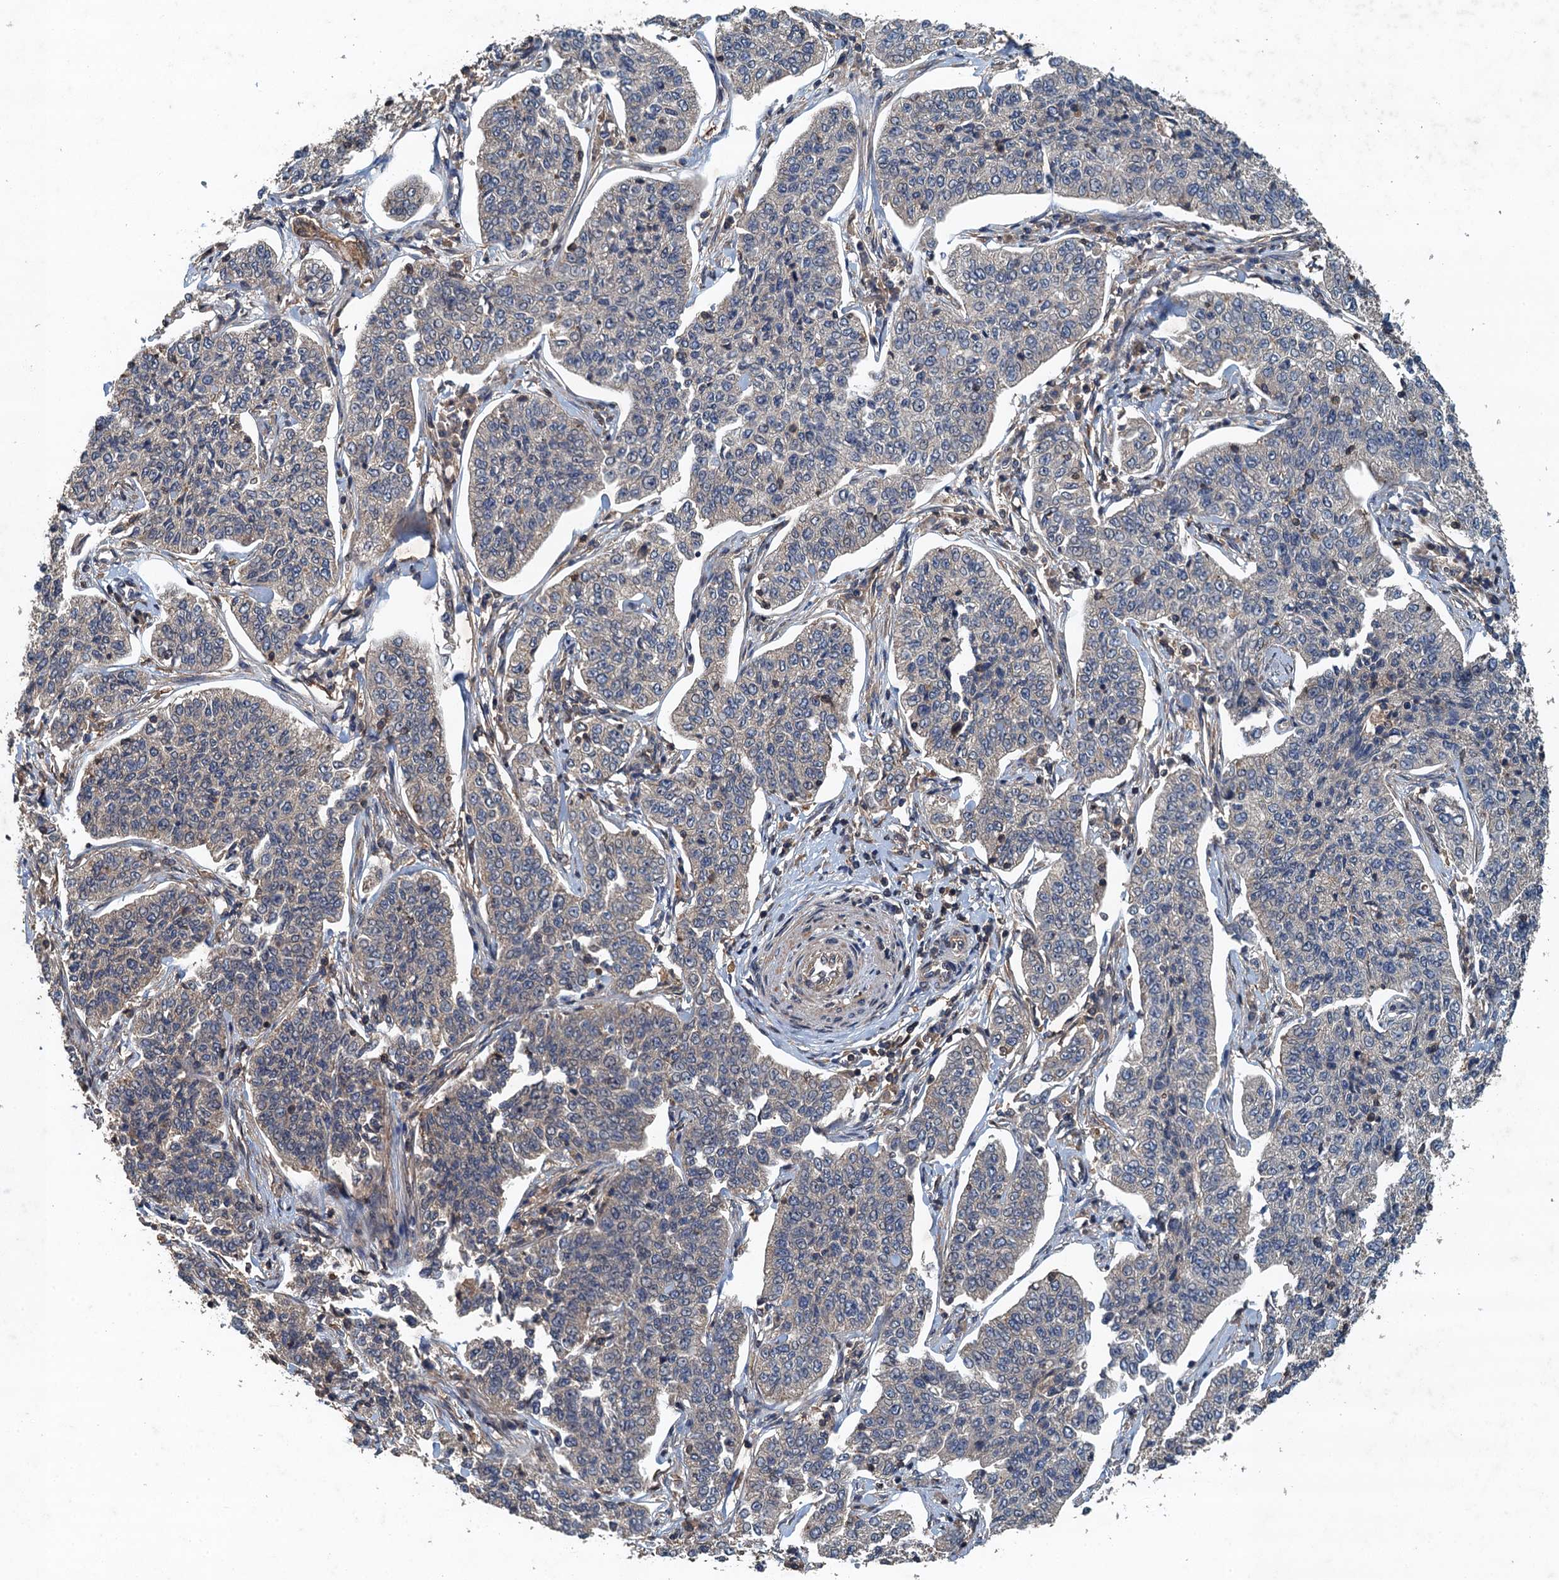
{"staining": {"intensity": "weak", "quantity": "<25%", "location": "cytoplasmic/membranous"}, "tissue": "cervical cancer", "cell_type": "Tumor cells", "image_type": "cancer", "snomed": [{"axis": "morphology", "description": "Squamous cell carcinoma, NOS"}, {"axis": "topography", "description": "Cervix"}], "caption": "This is a image of immunohistochemistry staining of cervical cancer, which shows no positivity in tumor cells.", "gene": "BORCS5", "patient": {"sex": "female", "age": 35}}